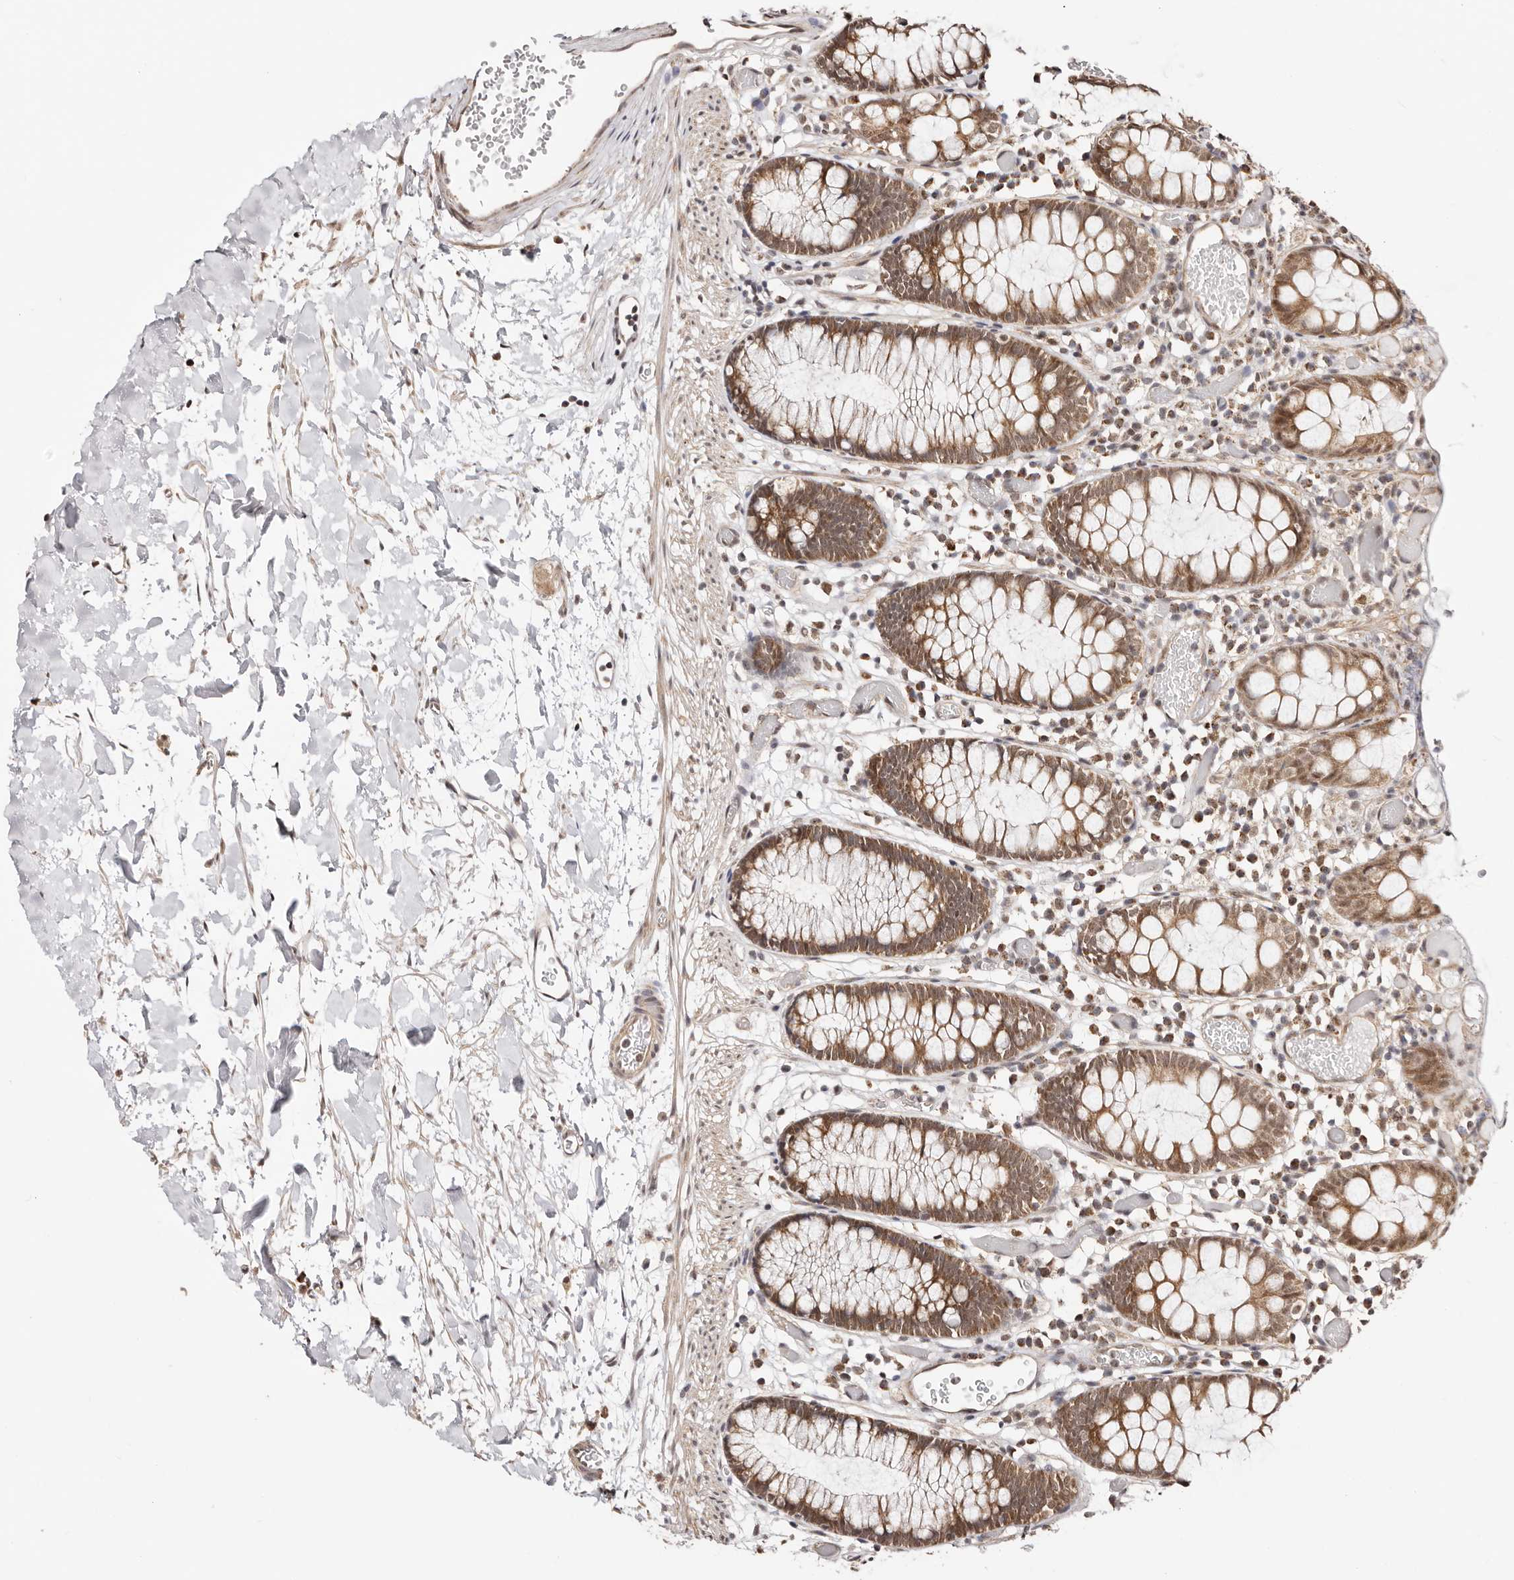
{"staining": {"intensity": "weak", "quantity": ">75%", "location": "cytoplasmic/membranous"}, "tissue": "colon", "cell_type": "Endothelial cells", "image_type": "normal", "snomed": [{"axis": "morphology", "description": "Normal tissue, NOS"}, {"axis": "topography", "description": "Colon"}], "caption": "This is a micrograph of immunohistochemistry (IHC) staining of normal colon, which shows weak staining in the cytoplasmic/membranous of endothelial cells.", "gene": "CTNNBL1", "patient": {"sex": "male", "age": 14}}